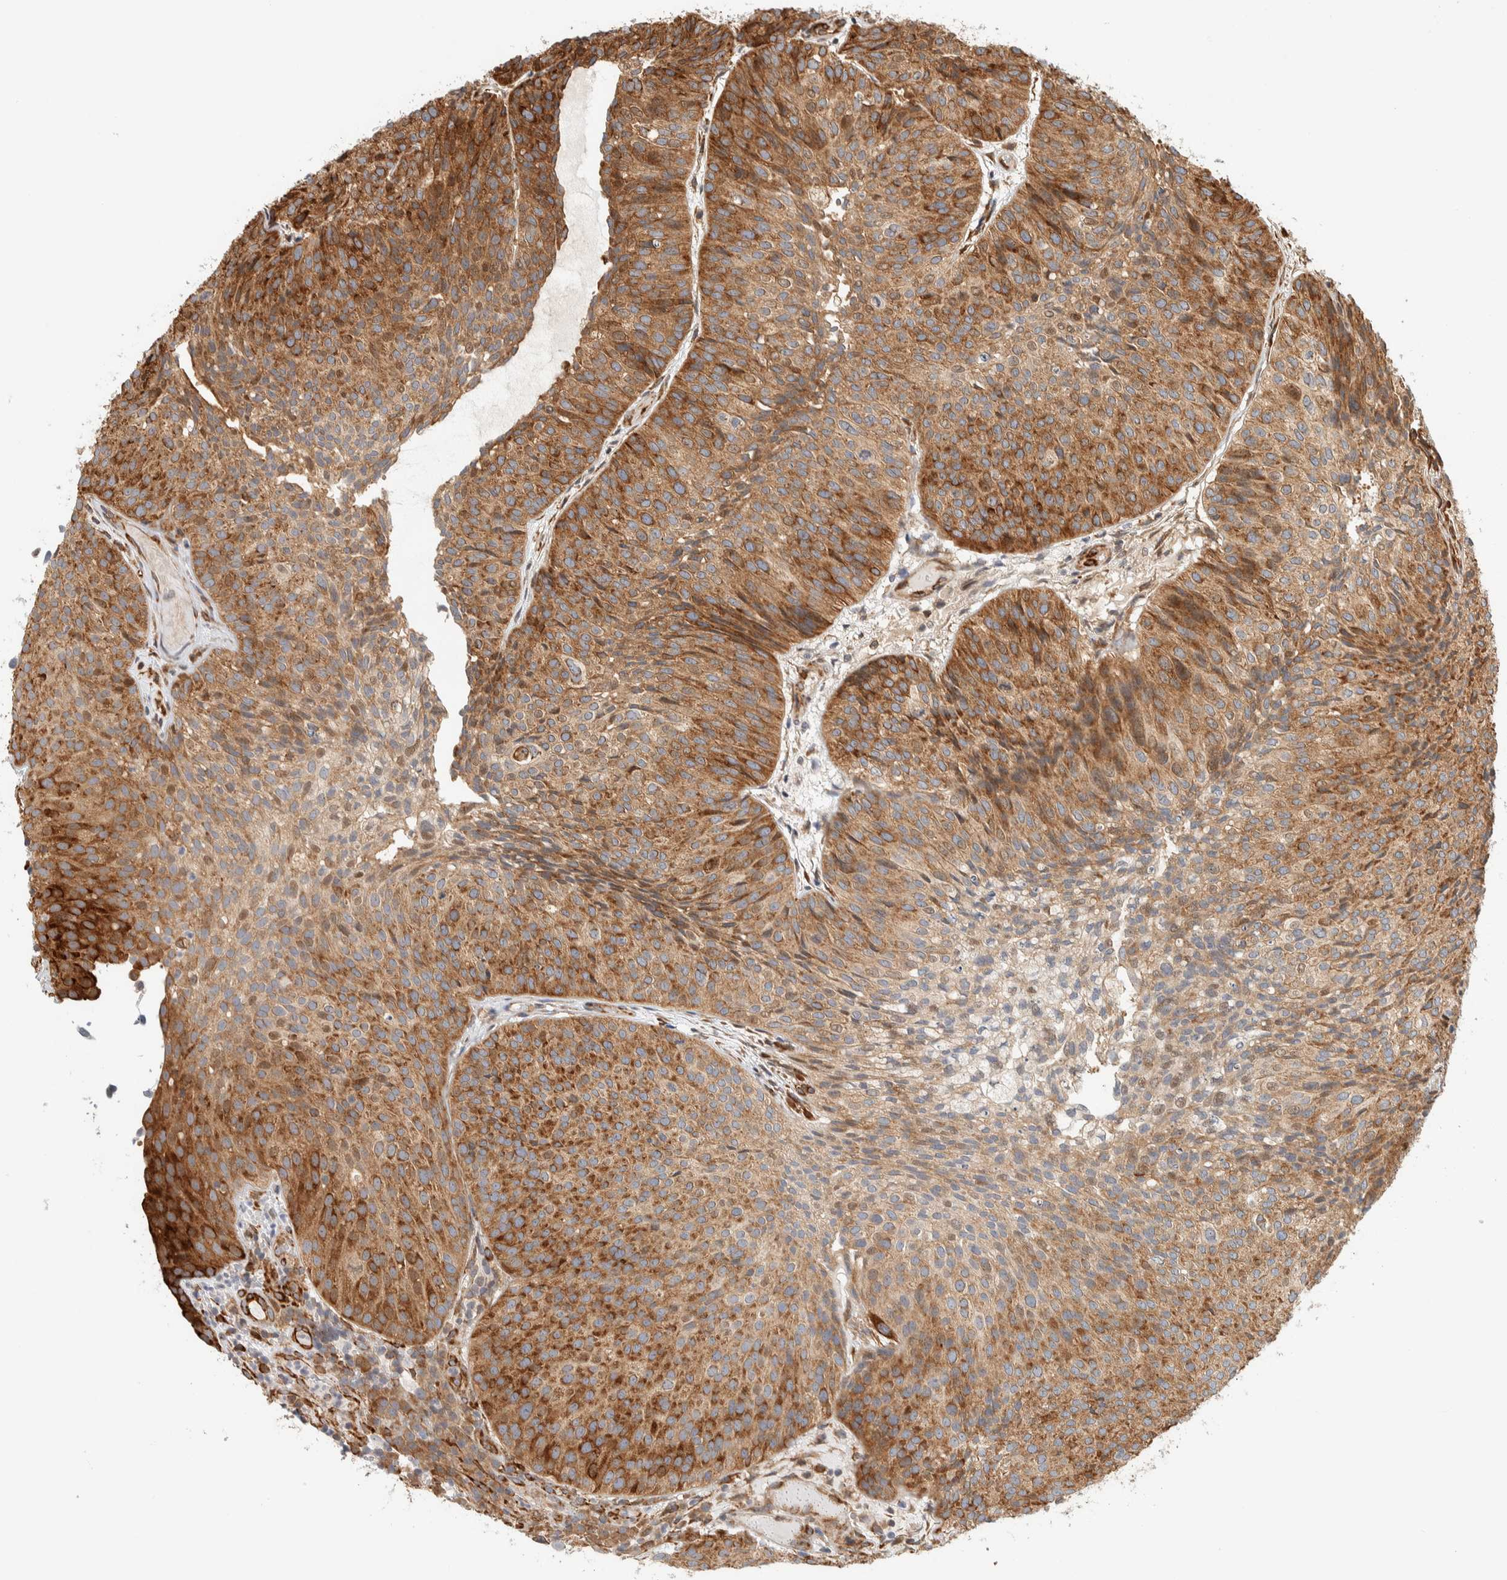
{"staining": {"intensity": "strong", "quantity": ">75%", "location": "cytoplasmic/membranous"}, "tissue": "urothelial cancer", "cell_type": "Tumor cells", "image_type": "cancer", "snomed": [{"axis": "morphology", "description": "Urothelial carcinoma, Low grade"}, {"axis": "topography", "description": "Urinary bladder"}], "caption": "Urothelial cancer stained with DAB IHC displays high levels of strong cytoplasmic/membranous staining in about >75% of tumor cells.", "gene": "LLGL2", "patient": {"sex": "male", "age": 86}}